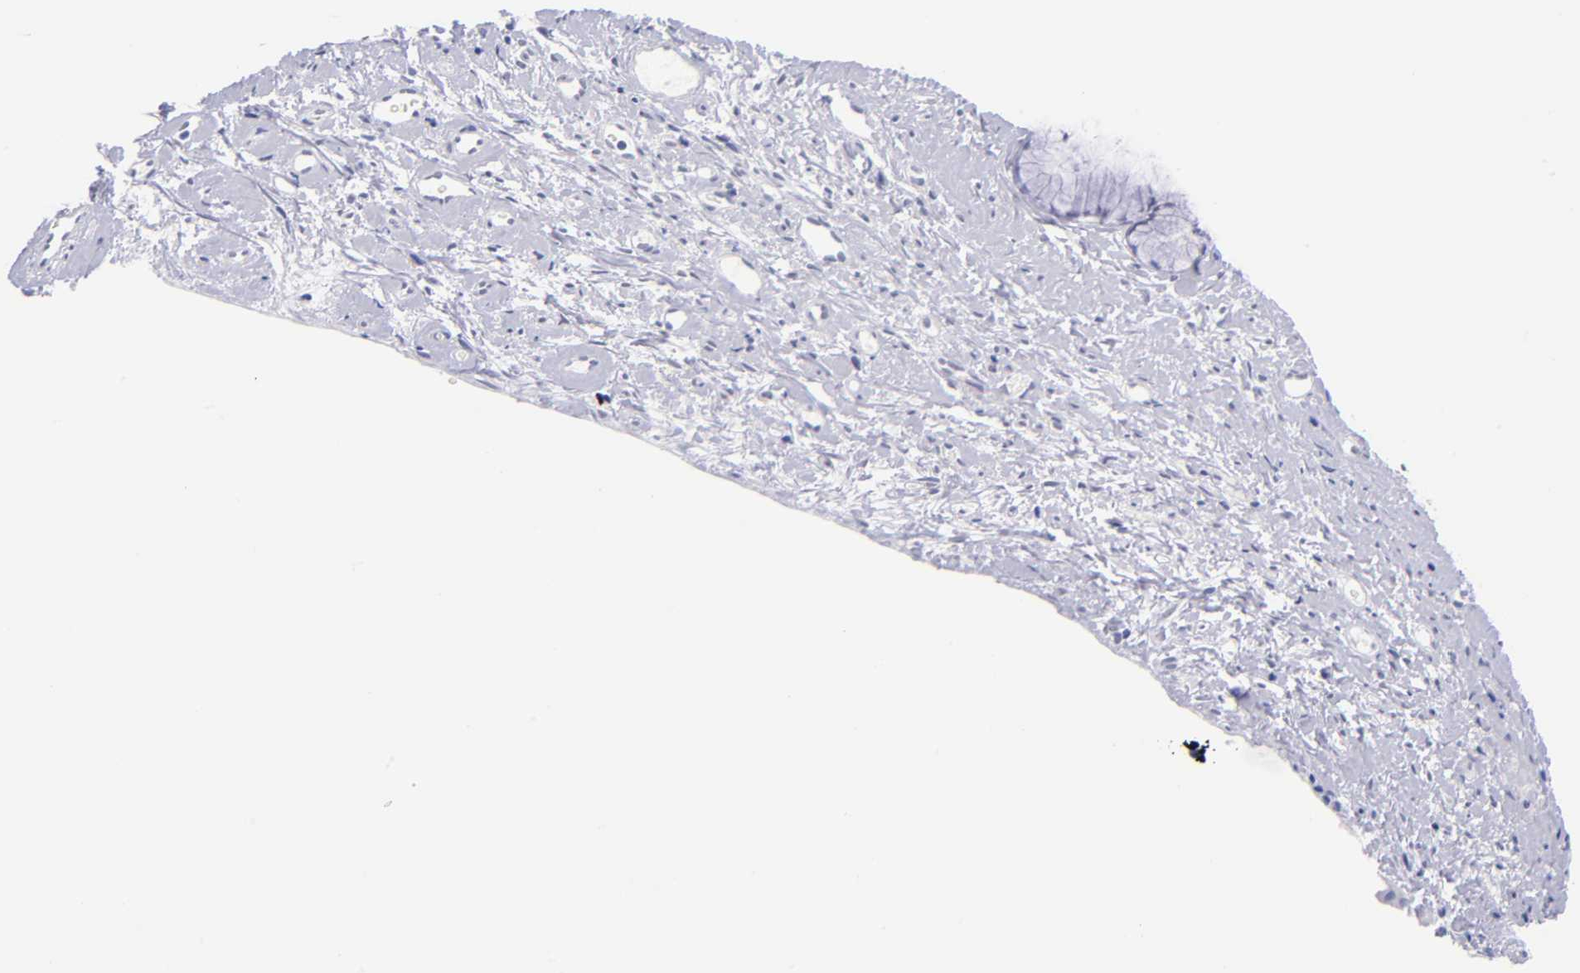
{"staining": {"intensity": "negative", "quantity": "none", "location": "none"}, "tissue": "cervix", "cell_type": "Glandular cells", "image_type": "normal", "snomed": [{"axis": "morphology", "description": "Normal tissue, NOS"}, {"axis": "topography", "description": "Cervix"}], "caption": "DAB (3,3'-diaminobenzidine) immunohistochemical staining of unremarkable human cervix displays no significant staining in glandular cells.", "gene": "SNRPB", "patient": {"sex": "female", "age": 82}}